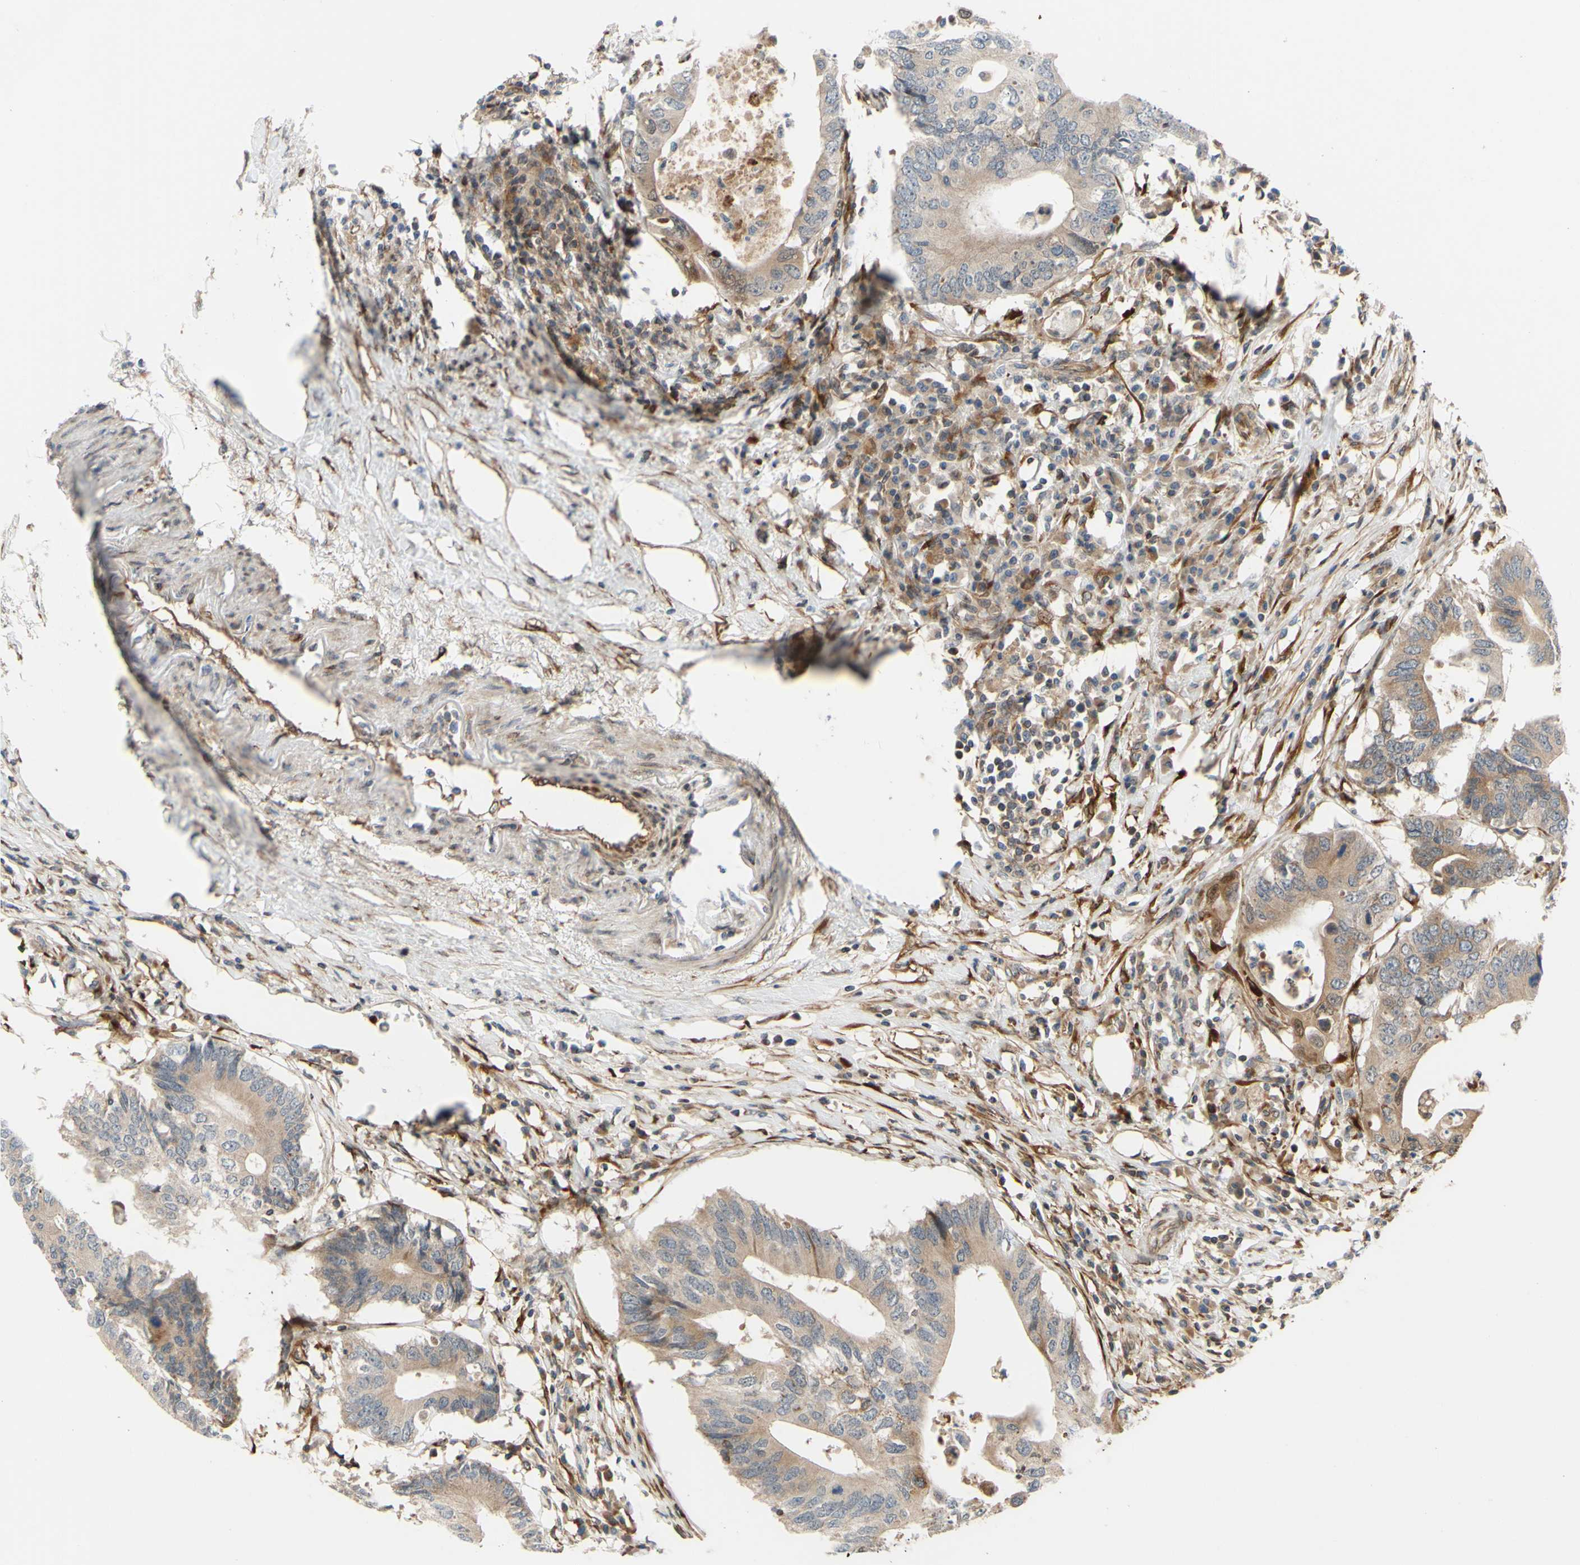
{"staining": {"intensity": "weak", "quantity": ">75%", "location": "cytoplasmic/membranous"}, "tissue": "colorectal cancer", "cell_type": "Tumor cells", "image_type": "cancer", "snomed": [{"axis": "morphology", "description": "Adenocarcinoma, NOS"}, {"axis": "topography", "description": "Colon"}], "caption": "High-magnification brightfield microscopy of colorectal adenocarcinoma stained with DAB (brown) and counterstained with hematoxylin (blue). tumor cells exhibit weak cytoplasmic/membranous expression is present in approximately>75% of cells.", "gene": "PRAF2", "patient": {"sex": "male", "age": 71}}